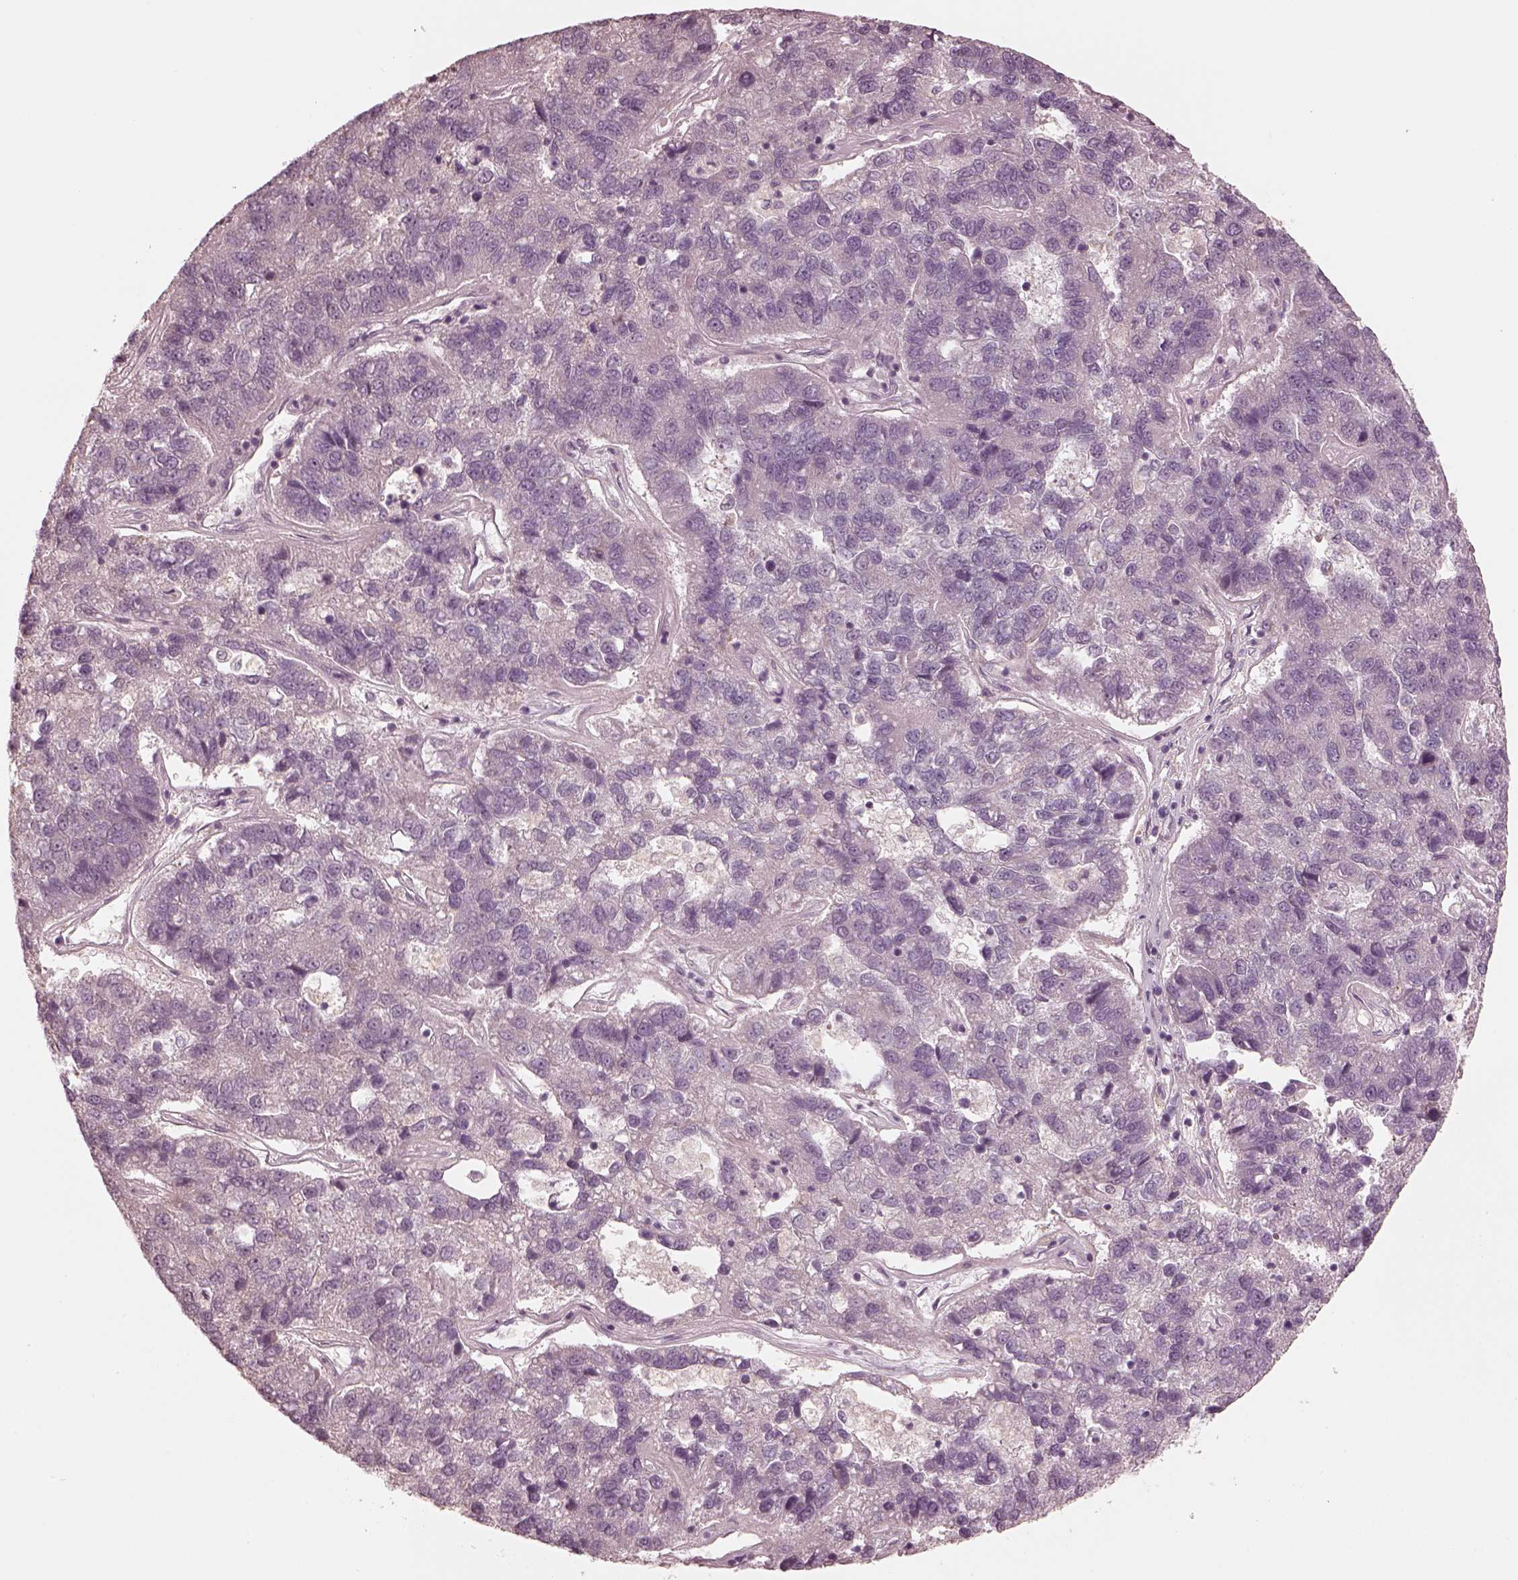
{"staining": {"intensity": "negative", "quantity": "none", "location": "none"}, "tissue": "pancreatic cancer", "cell_type": "Tumor cells", "image_type": "cancer", "snomed": [{"axis": "morphology", "description": "Adenocarcinoma, NOS"}, {"axis": "topography", "description": "Pancreas"}], "caption": "A photomicrograph of human pancreatic cancer is negative for staining in tumor cells.", "gene": "IQCB1", "patient": {"sex": "female", "age": 61}}